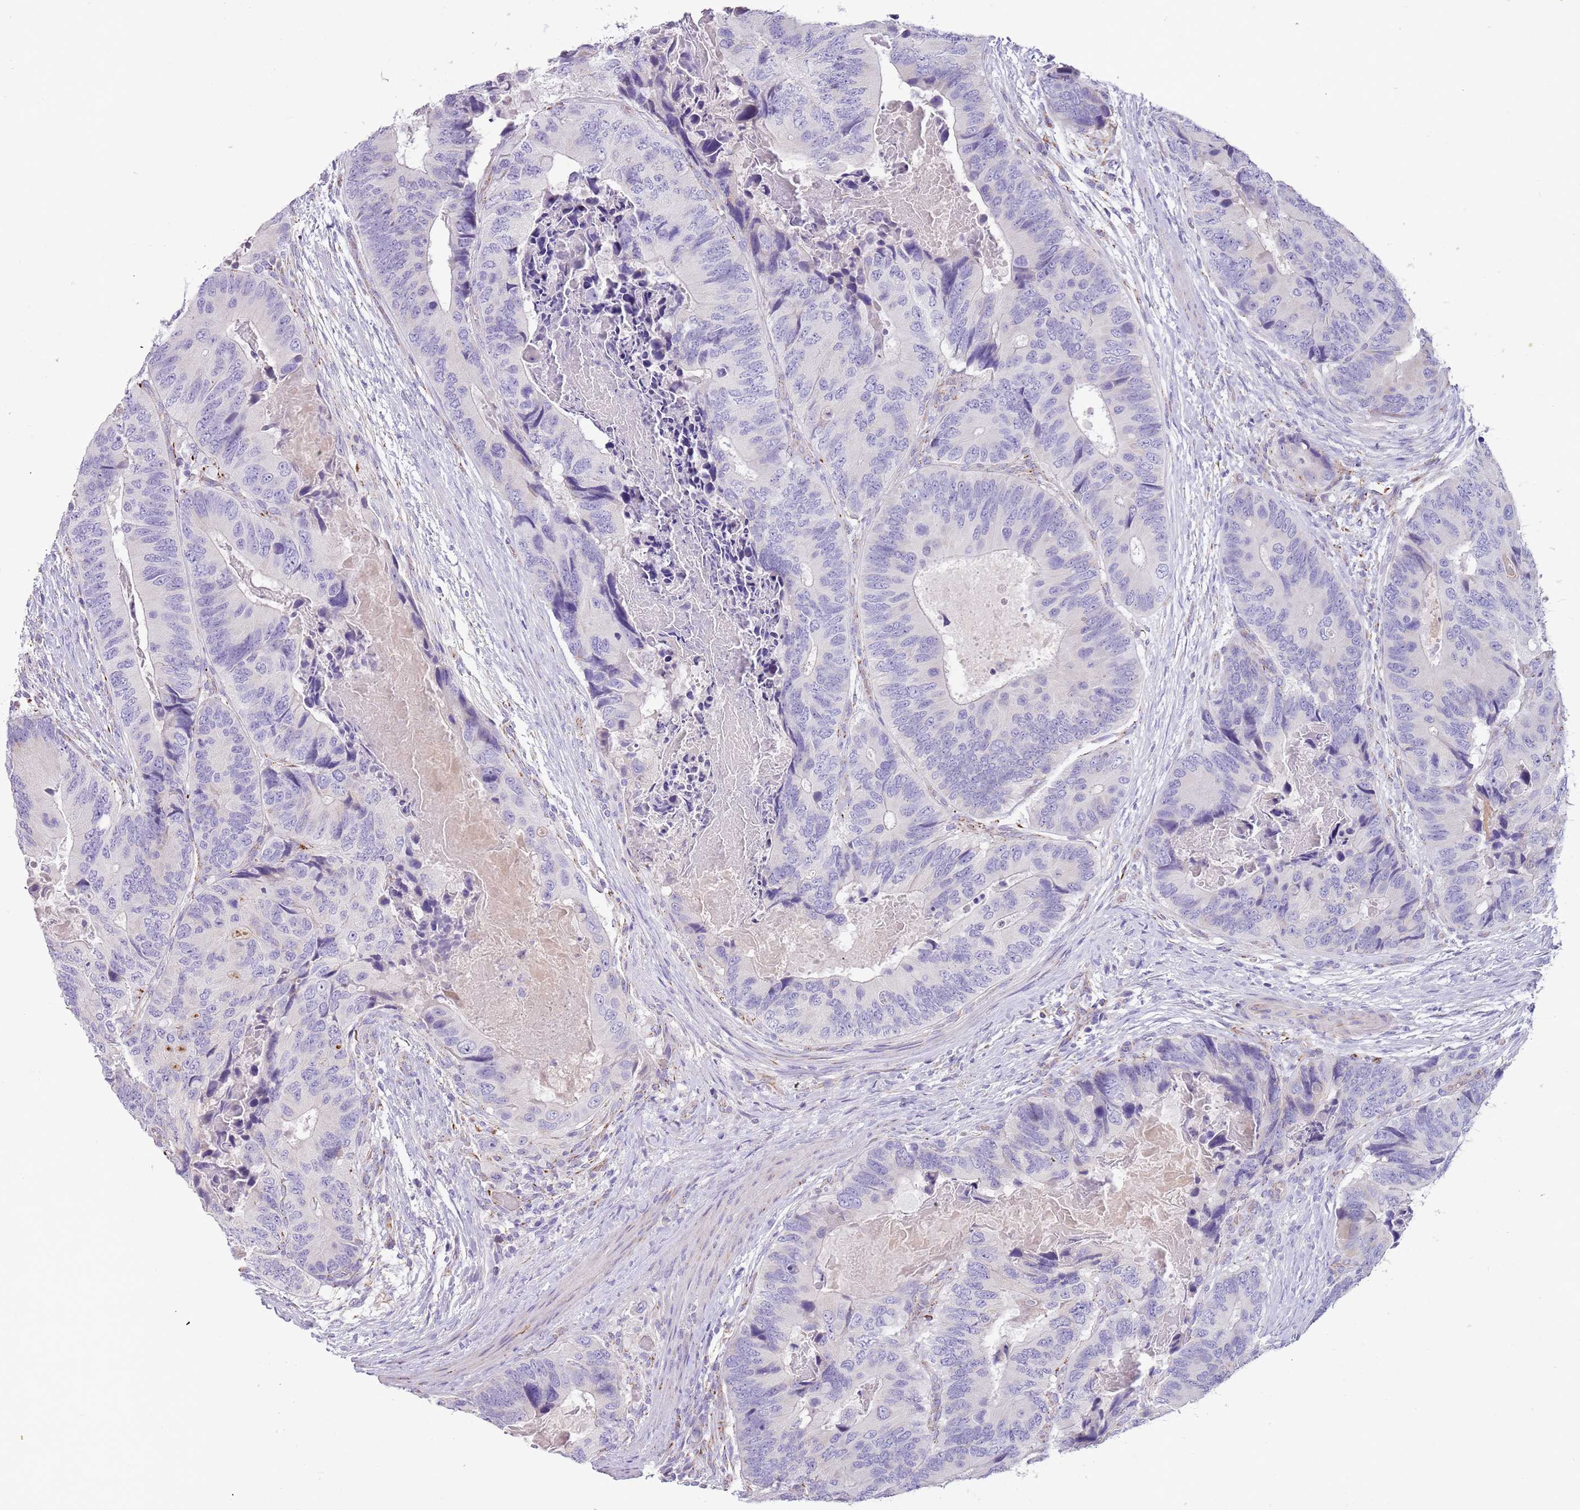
{"staining": {"intensity": "negative", "quantity": "none", "location": "none"}, "tissue": "colorectal cancer", "cell_type": "Tumor cells", "image_type": "cancer", "snomed": [{"axis": "morphology", "description": "Adenocarcinoma, NOS"}, {"axis": "topography", "description": "Colon"}], "caption": "DAB (3,3'-diaminobenzidine) immunohistochemical staining of human colorectal adenocarcinoma reveals no significant expression in tumor cells.", "gene": "RNF222", "patient": {"sex": "male", "age": 84}}